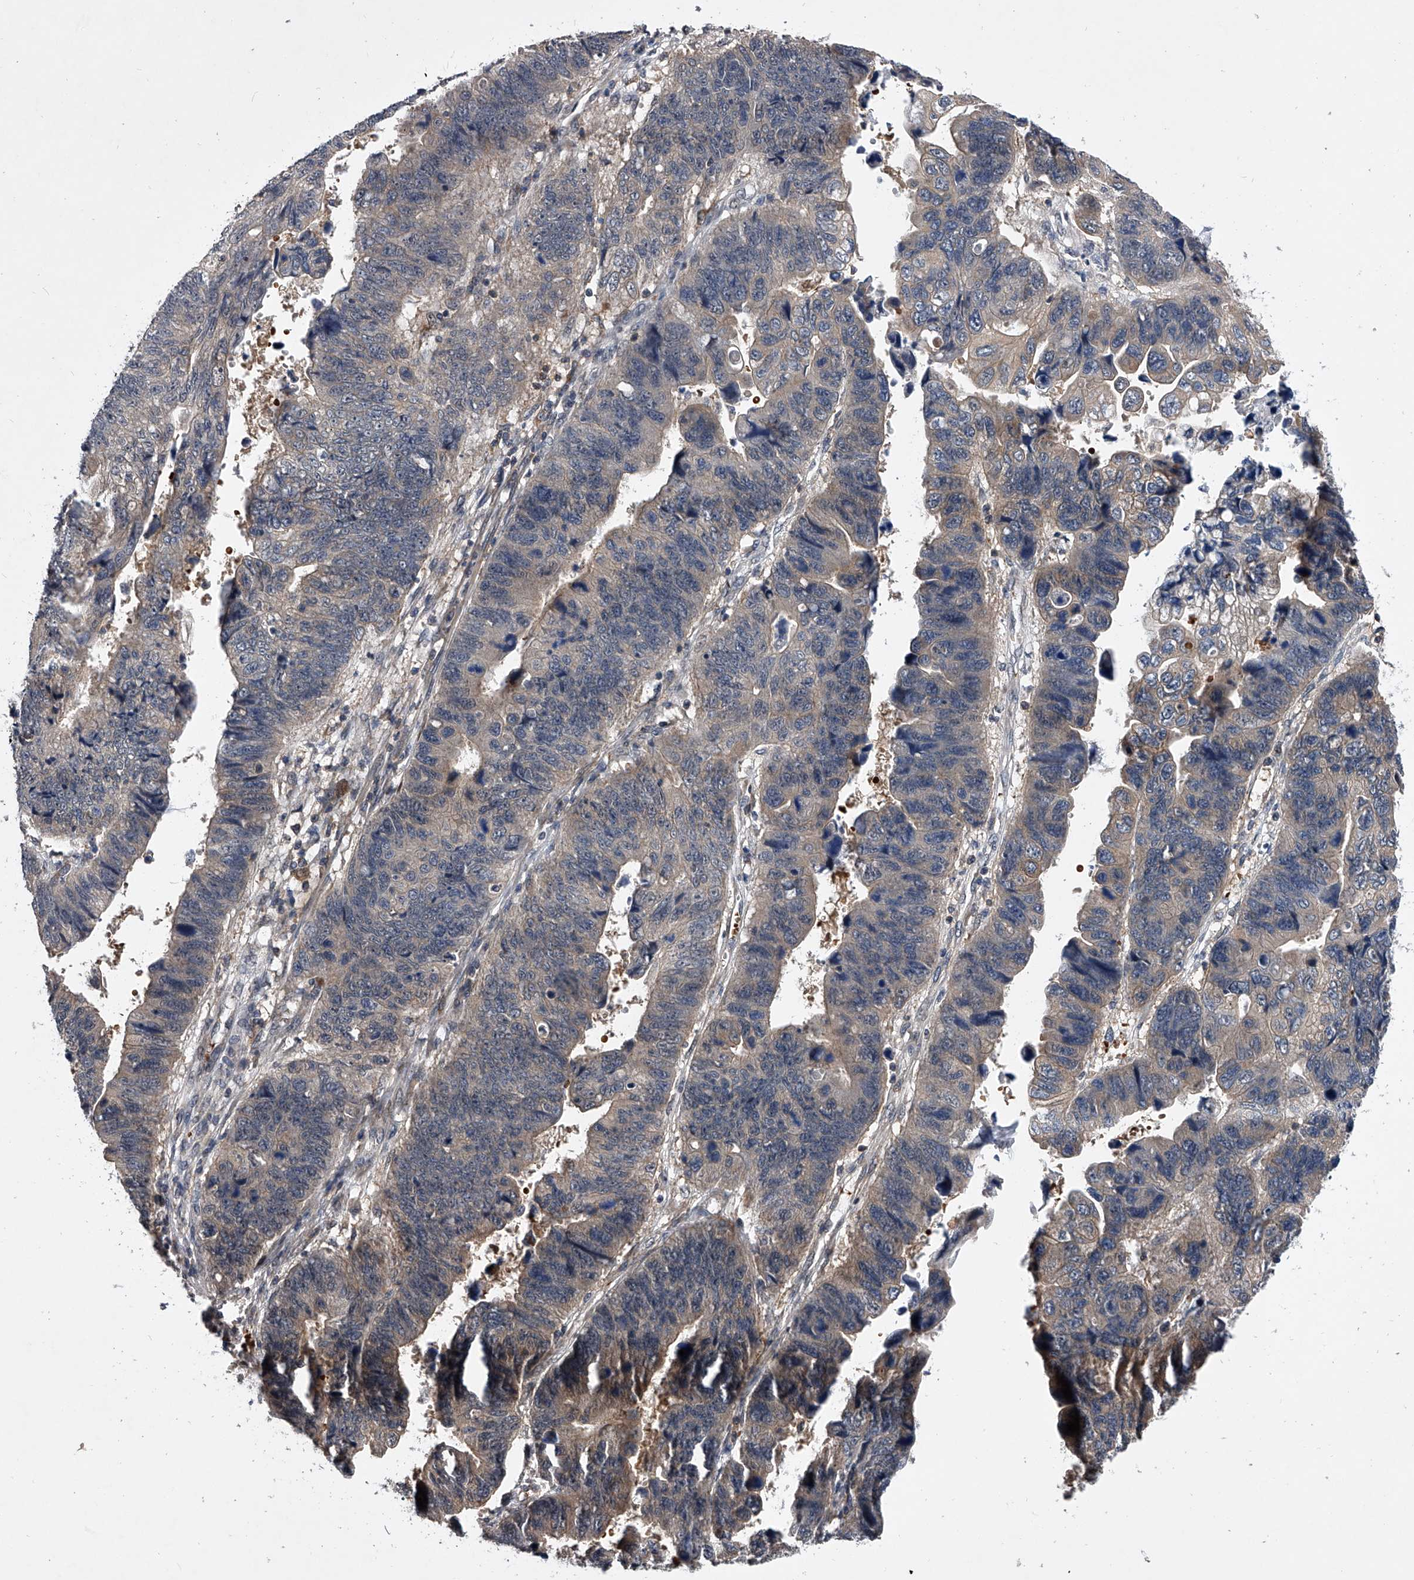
{"staining": {"intensity": "negative", "quantity": "none", "location": "none"}, "tissue": "stomach cancer", "cell_type": "Tumor cells", "image_type": "cancer", "snomed": [{"axis": "morphology", "description": "Adenocarcinoma, NOS"}, {"axis": "topography", "description": "Stomach"}], "caption": "Tumor cells are negative for protein expression in human adenocarcinoma (stomach).", "gene": "ZNF30", "patient": {"sex": "male", "age": 59}}